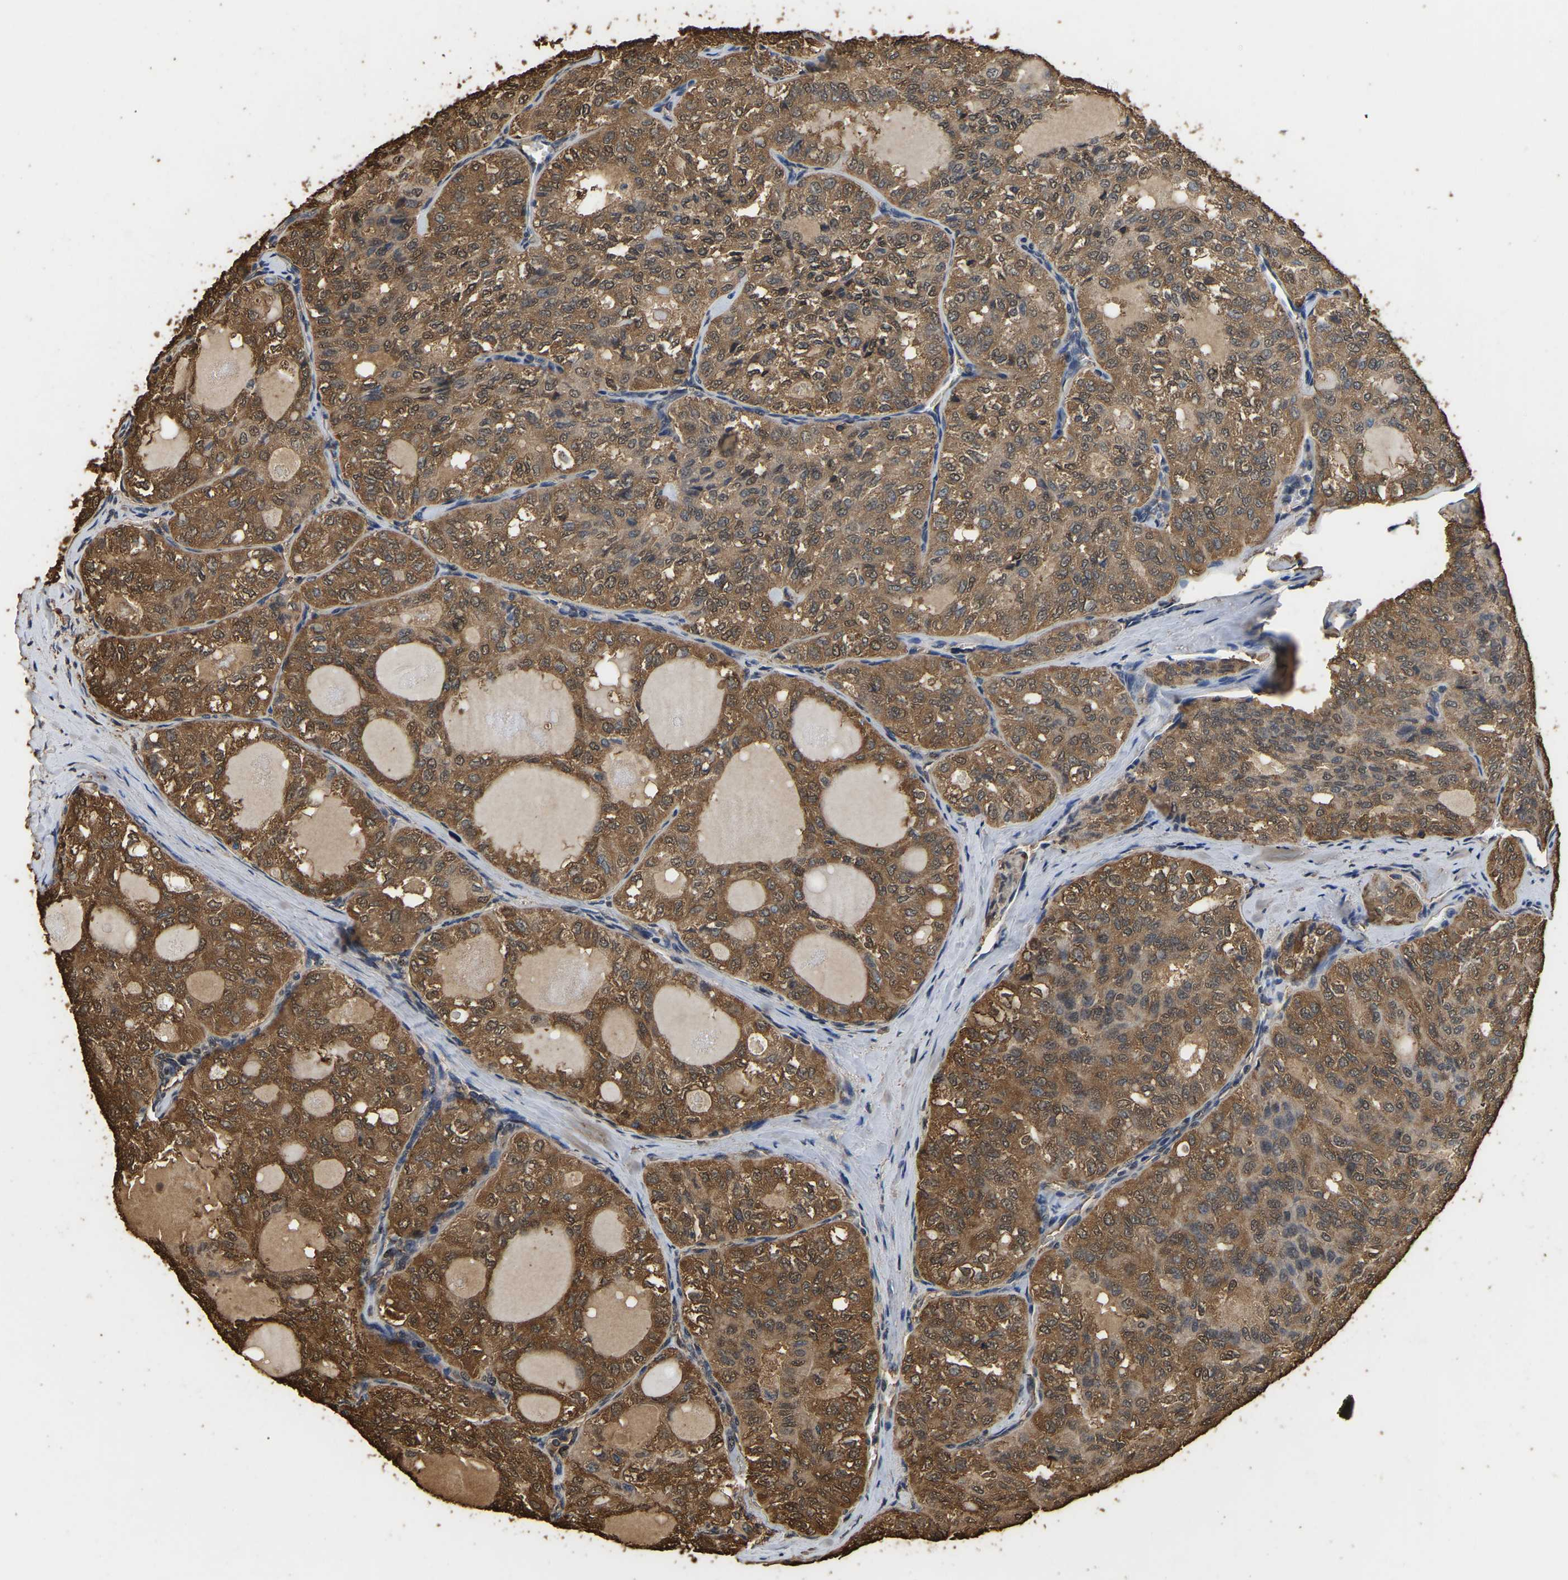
{"staining": {"intensity": "moderate", "quantity": ">75%", "location": "cytoplasmic/membranous"}, "tissue": "thyroid cancer", "cell_type": "Tumor cells", "image_type": "cancer", "snomed": [{"axis": "morphology", "description": "Follicular adenoma carcinoma, NOS"}, {"axis": "topography", "description": "Thyroid gland"}], "caption": "This is a photomicrograph of immunohistochemistry staining of follicular adenoma carcinoma (thyroid), which shows moderate positivity in the cytoplasmic/membranous of tumor cells.", "gene": "LDHB", "patient": {"sex": "male", "age": 75}}